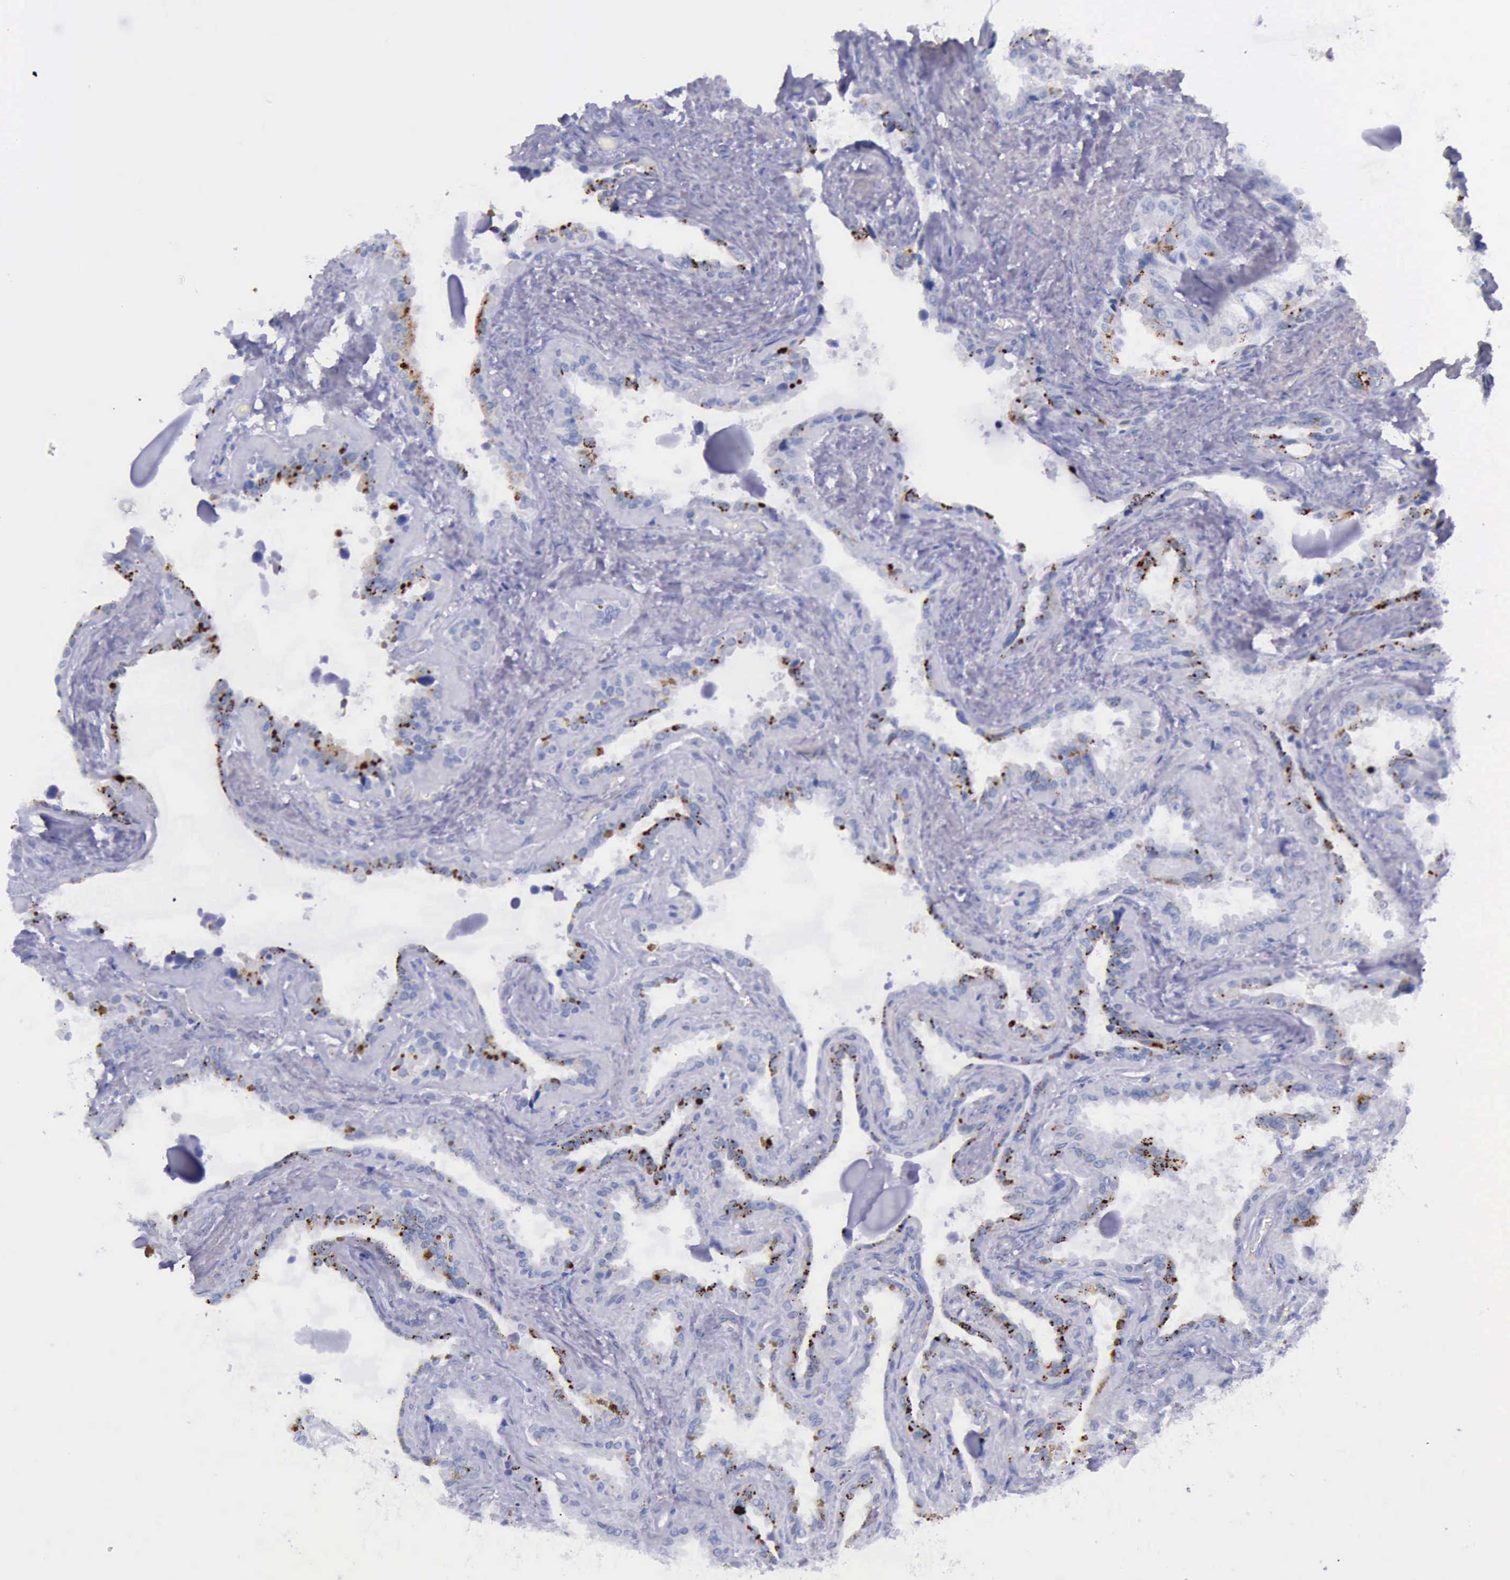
{"staining": {"intensity": "moderate", "quantity": "25%-75%", "location": "cytoplasmic/membranous"}, "tissue": "seminal vesicle", "cell_type": "Glandular cells", "image_type": "normal", "snomed": [{"axis": "morphology", "description": "Normal tissue, NOS"}, {"axis": "morphology", "description": "Inflammation, NOS"}, {"axis": "topography", "description": "Urinary bladder"}, {"axis": "topography", "description": "Prostate"}, {"axis": "topography", "description": "Seminal veicle"}], "caption": "Seminal vesicle stained with DAB (3,3'-diaminobenzidine) IHC demonstrates medium levels of moderate cytoplasmic/membranous expression in approximately 25%-75% of glandular cells.", "gene": "GLA", "patient": {"sex": "male", "age": 82}}